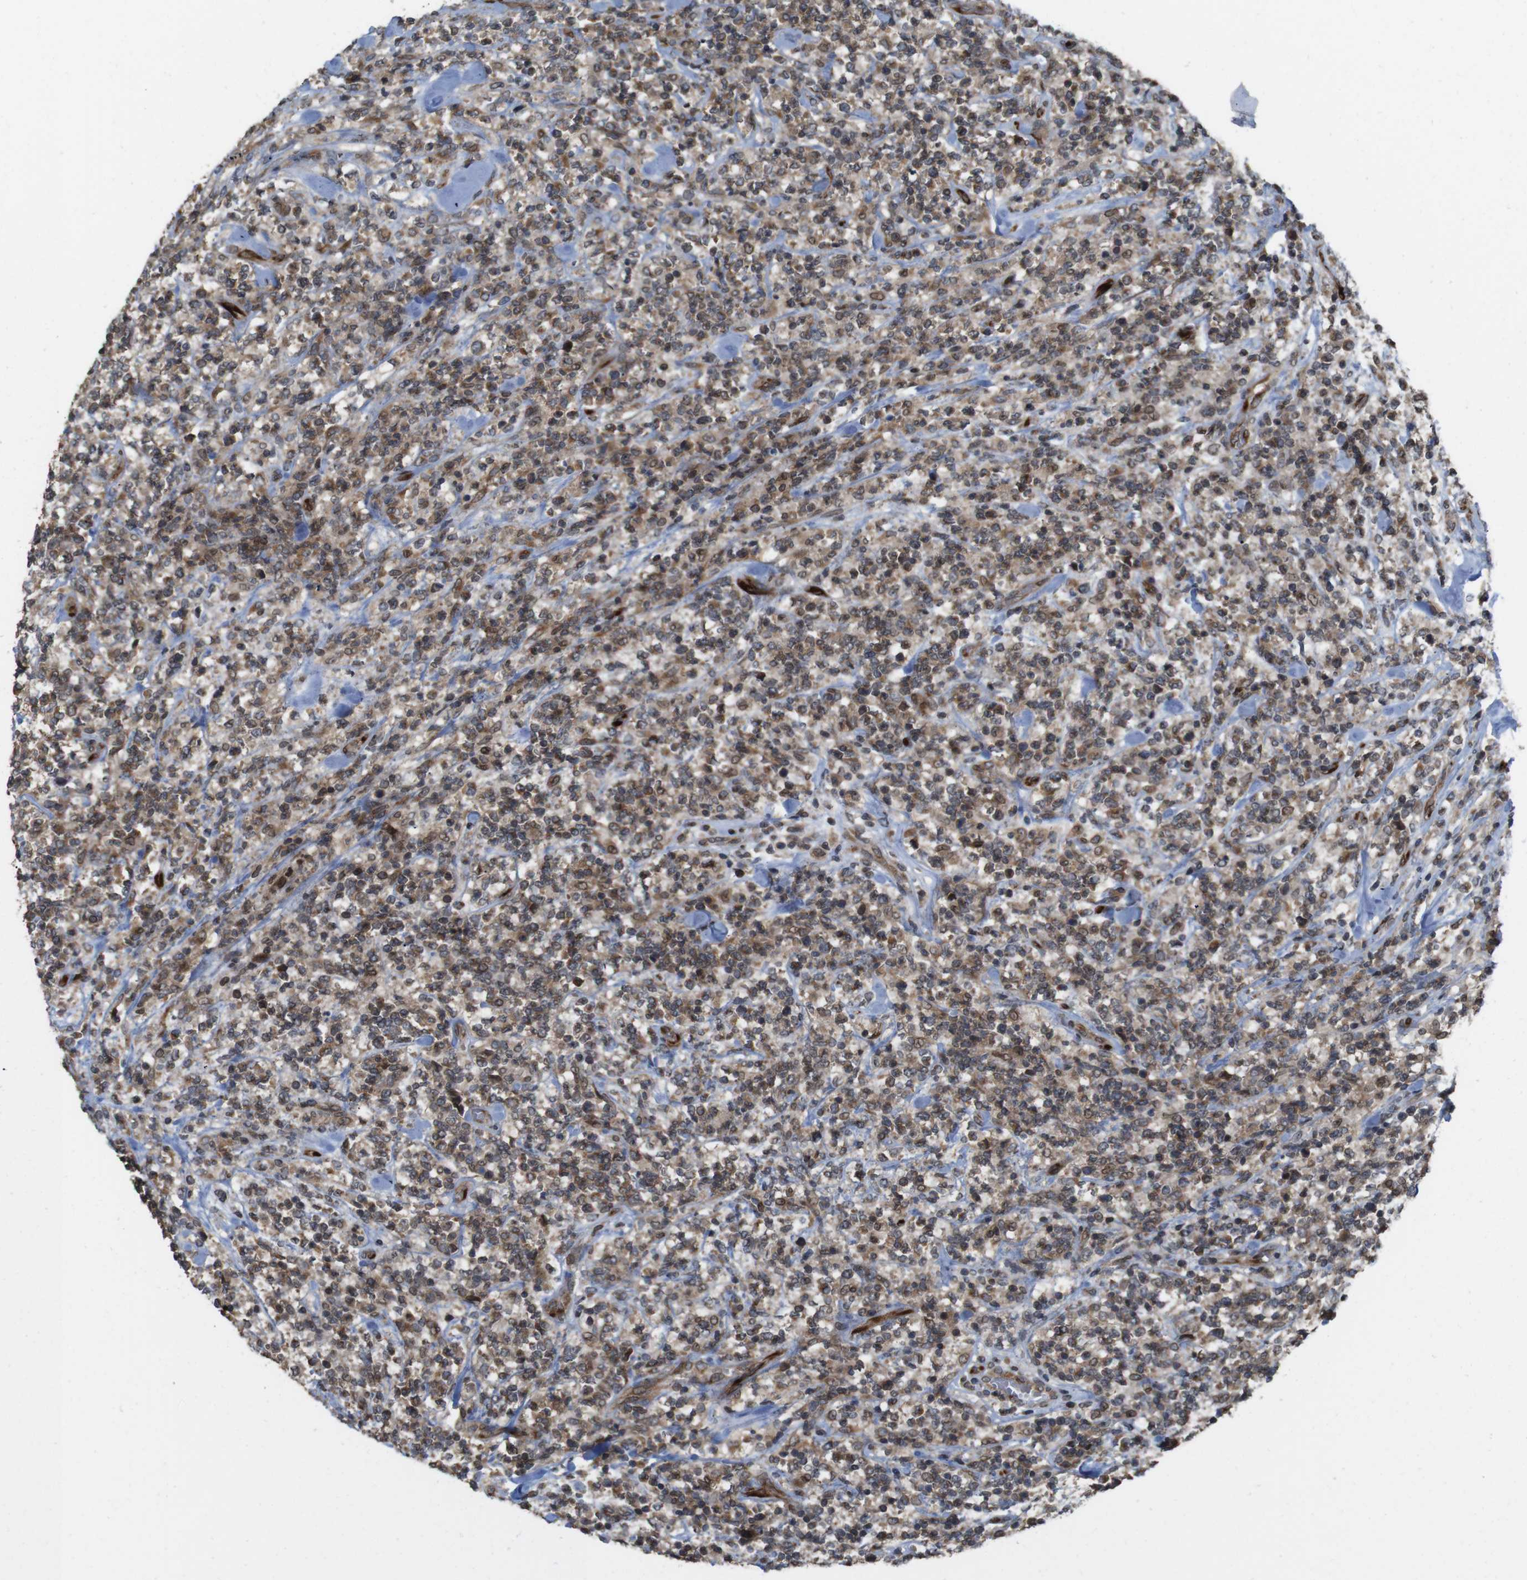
{"staining": {"intensity": "moderate", "quantity": ">75%", "location": "cytoplasmic/membranous"}, "tissue": "lymphoma", "cell_type": "Tumor cells", "image_type": "cancer", "snomed": [{"axis": "morphology", "description": "Malignant lymphoma, non-Hodgkin's type, High grade"}, {"axis": "topography", "description": "Soft tissue"}], "caption": "Immunohistochemical staining of malignant lymphoma, non-Hodgkin's type (high-grade) reveals moderate cytoplasmic/membranous protein staining in approximately >75% of tumor cells.", "gene": "EFCAB14", "patient": {"sex": "male", "age": 18}}